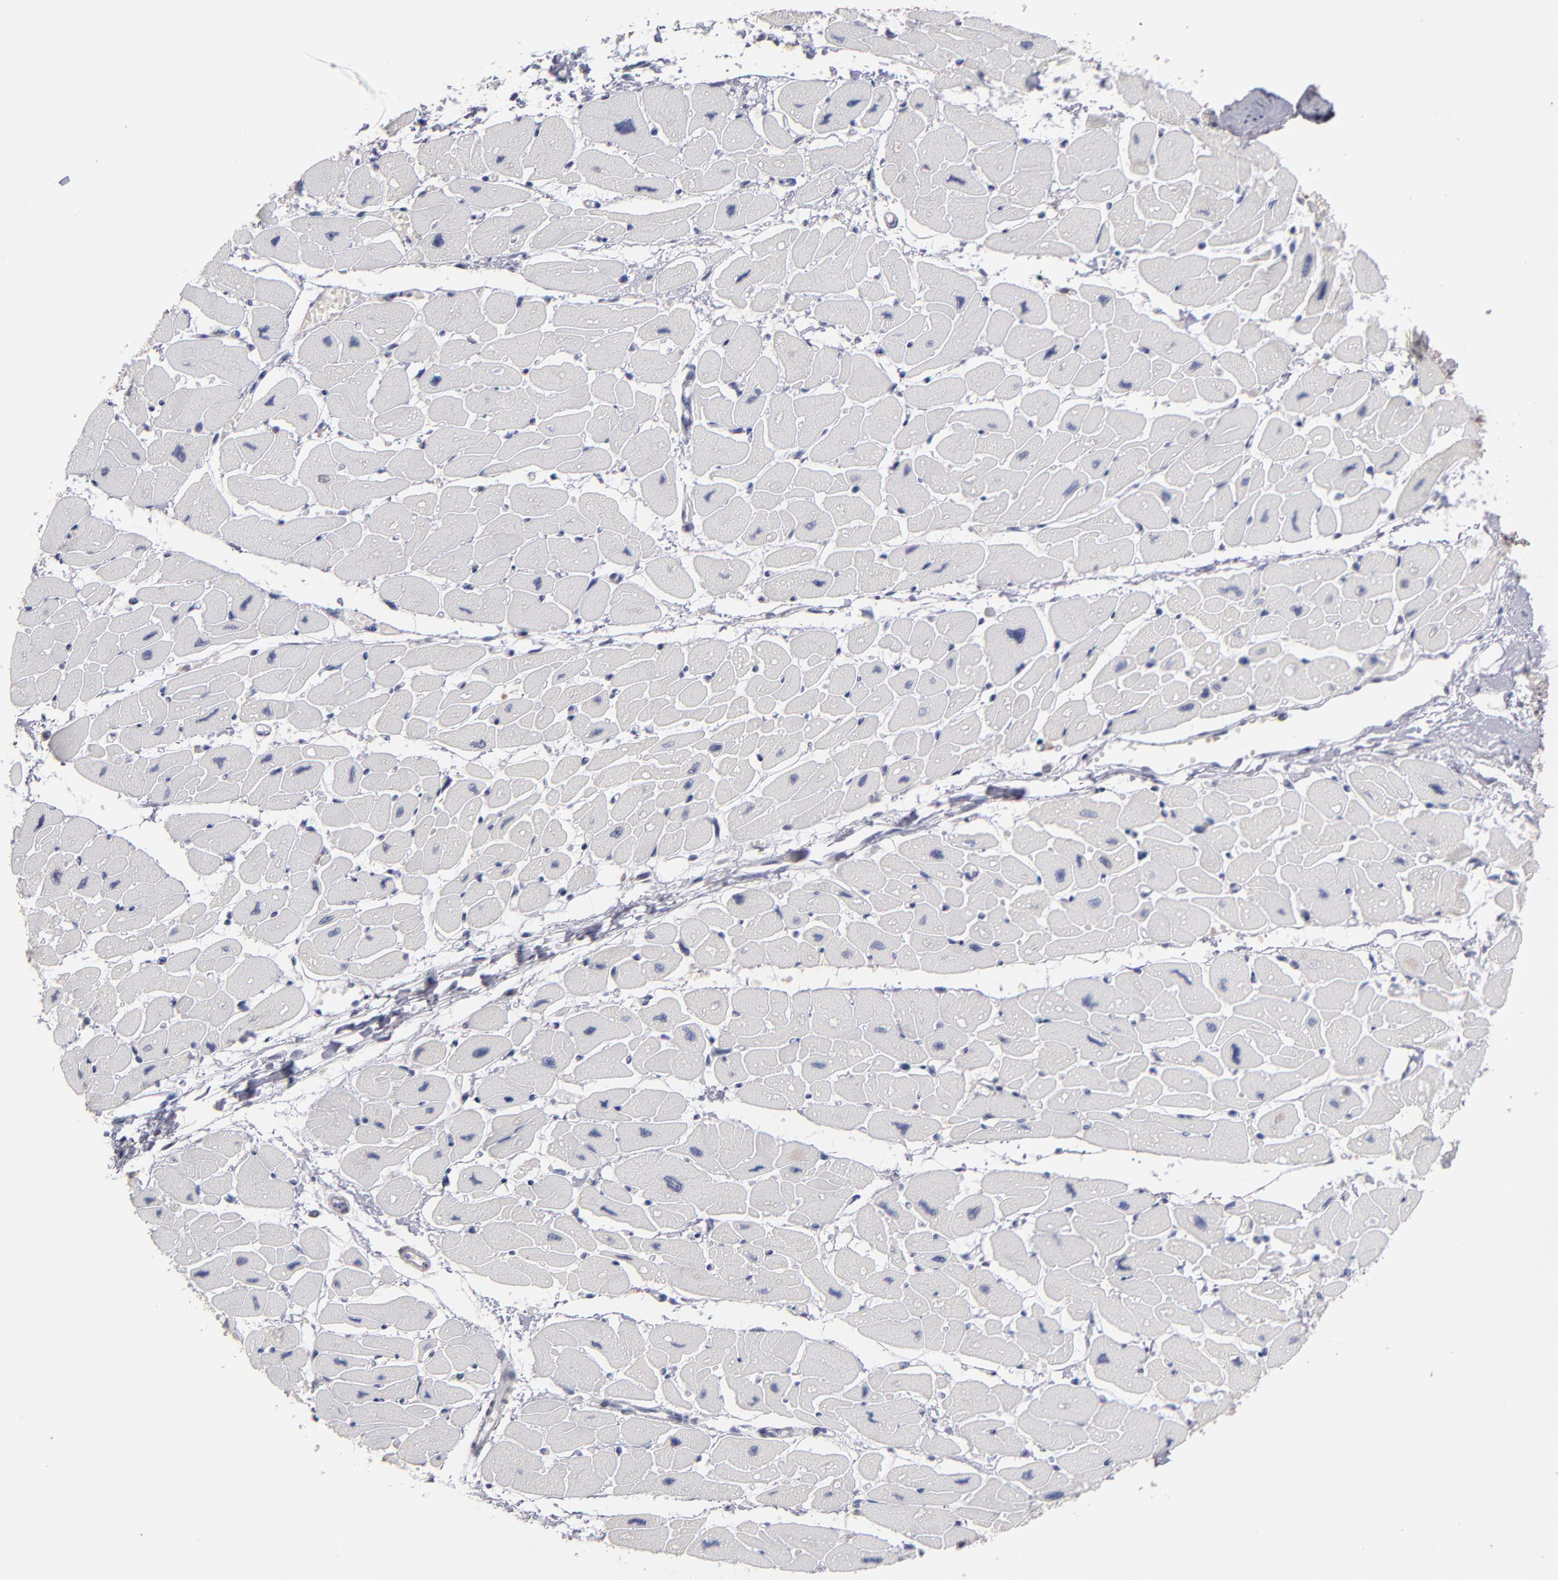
{"staining": {"intensity": "negative", "quantity": "none", "location": "none"}, "tissue": "heart muscle", "cell_type": "Cardiomyocytes", "image_type": "normal", "snomed": [{"axis": "morphology", "description": "Normal tissue, NOS"}, {"axis": "topography", "description": "Heart"}], "caption": "An IHC histopathology image of unremarkable heart muscle is shown. There is no staining in cardiomyocytes of heart muscle. (Brightfield microscopy of DAB (3,3'-diaminobenzidine) immunohistochemistry (IHC) at high magnification).", "gene": "PSMD10", "patient": {"sex": "female", "age": 54}}